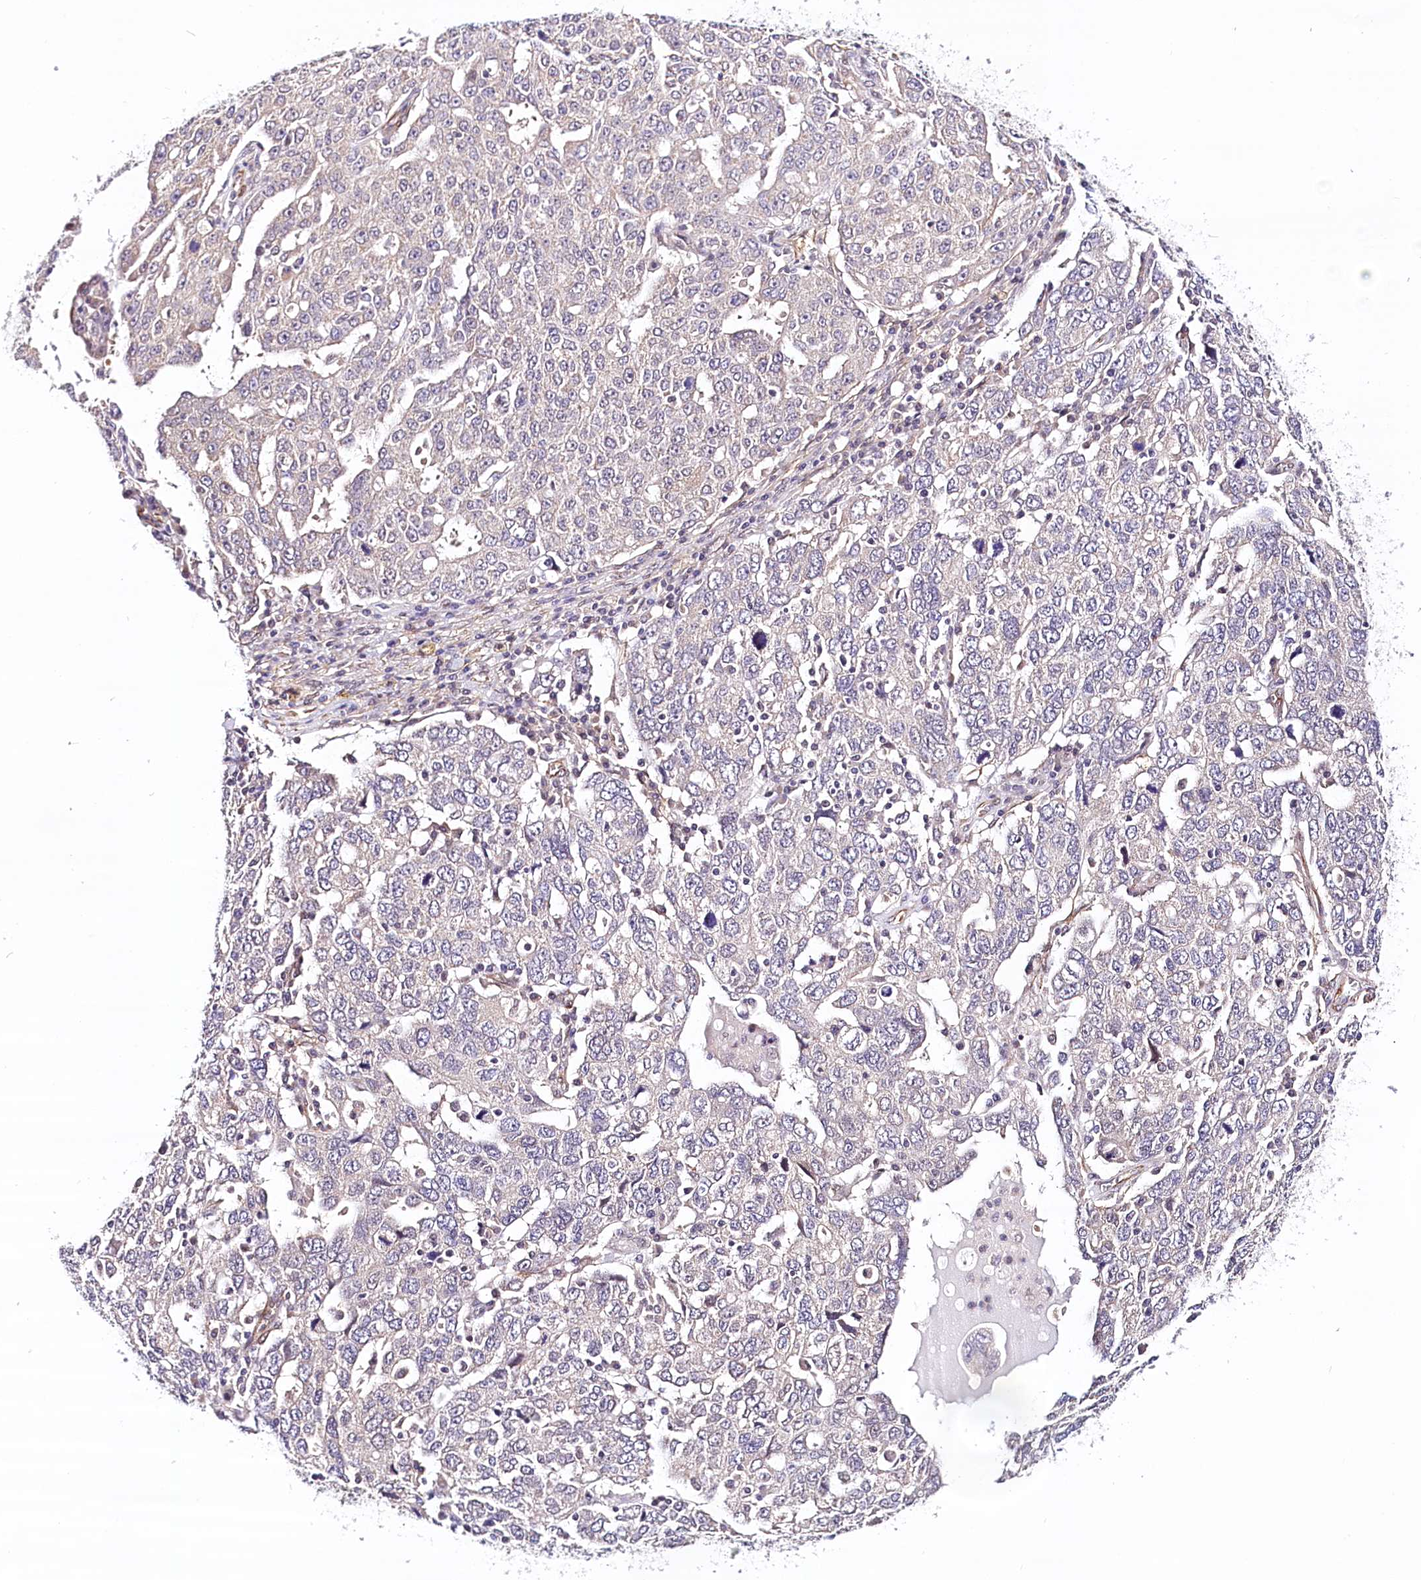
{"staining": {"intensity": "negative", "quantity": "none", "location": "none"}, "tissue": "ovarian cancer", "cell_type": "Tumor cells", "image_type": "cancer", "snomed": [{"axis": "morphology", "description": "Carcinoma, endometroid"}, {"axis": "topography", "description": "Ovary"}], "caption": "Immunohistochemical staining of ovarian cancer (endometroid carcinoma) reveals no significant expression in tumor cells.", "gene": "PPP2R5B", "patient": {"sex": "female", "age": 62}}